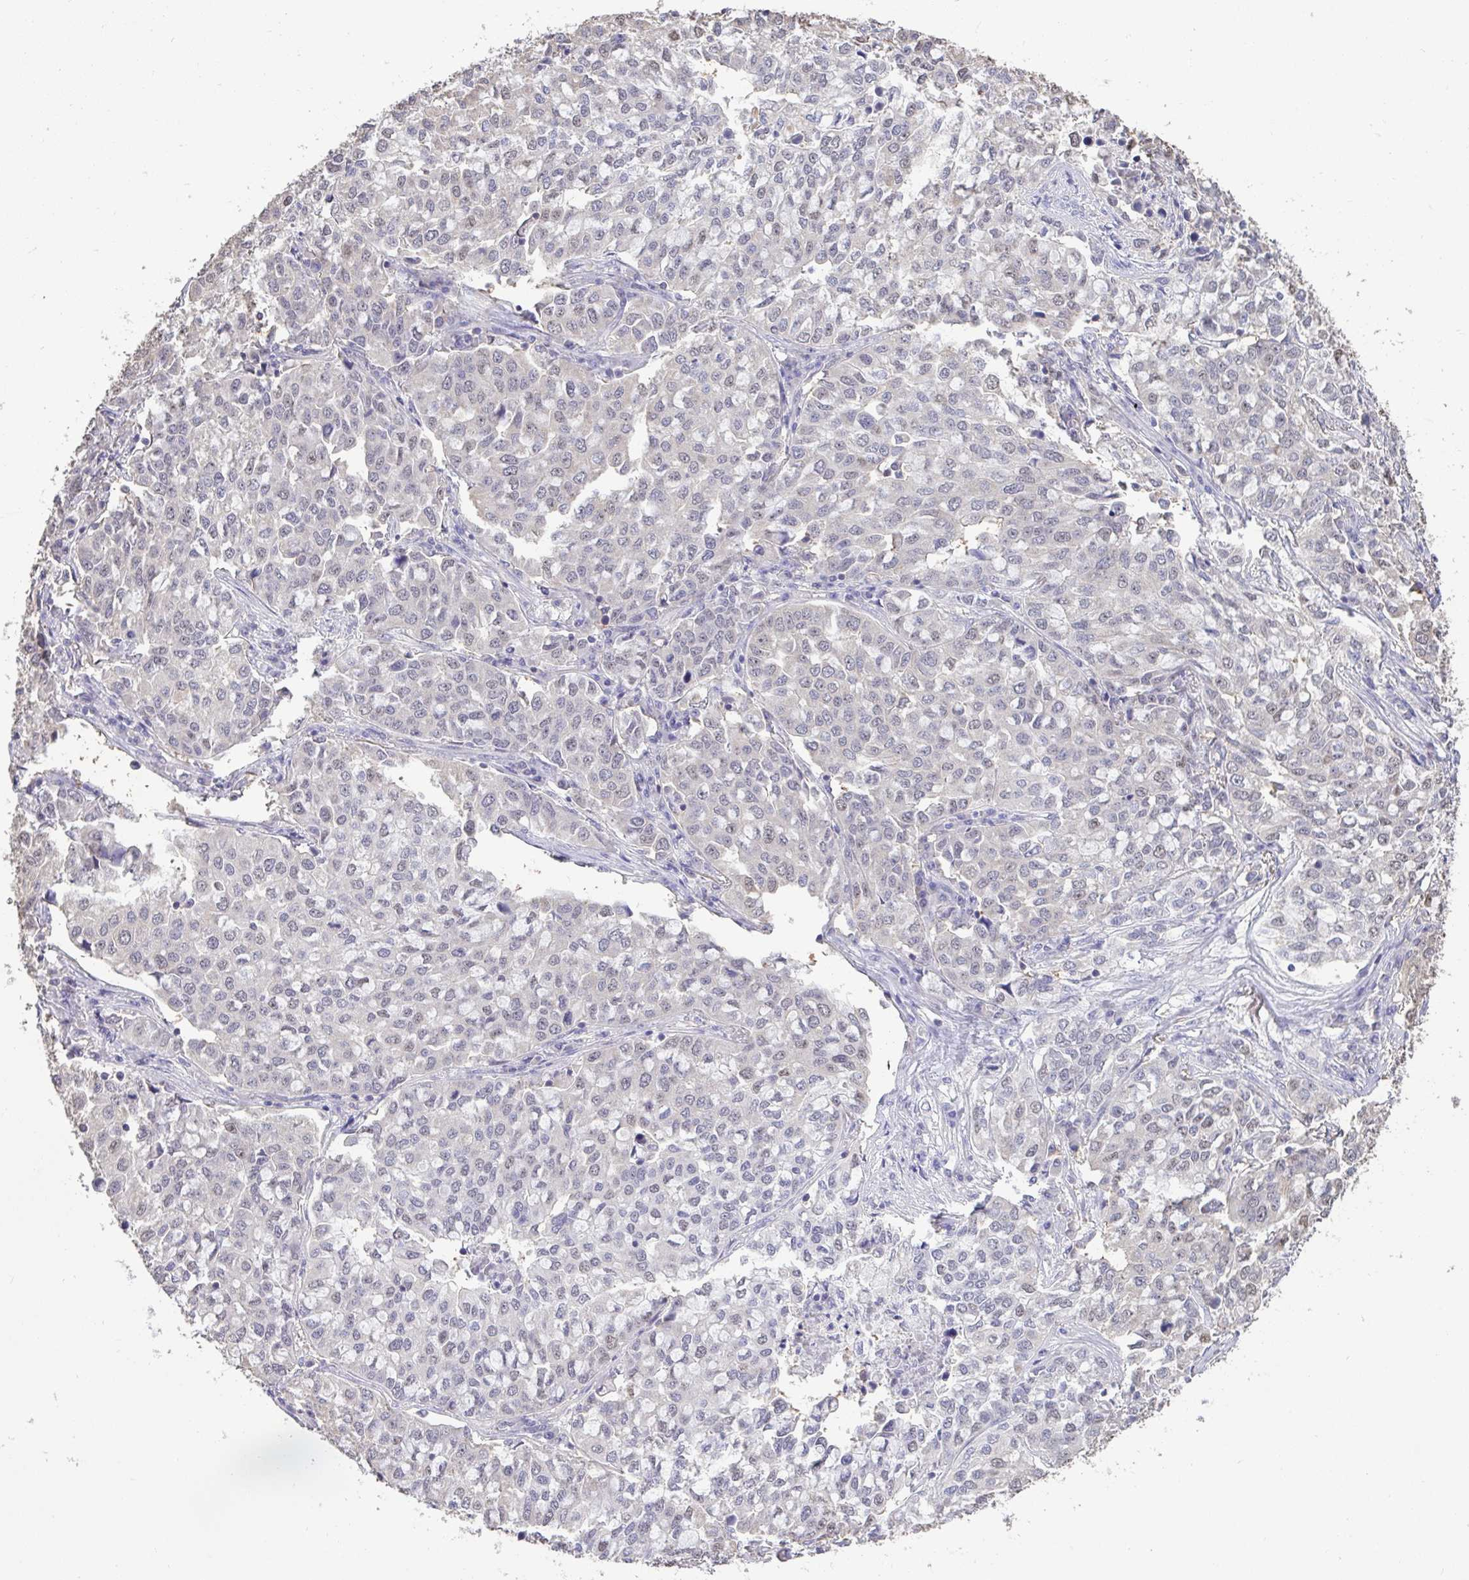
{"staining": {"intensity": "weak", "quantity": "<25%", "location": "nuclear"}, "tissue": "lung cancer", "cell_type": "Tumor cells", "image_type": "cancer", "snomed": [{"axis": "morphology", "description": "Adenocarcinoma, NOS"}, {"axis": "morphology", "description": "Adenocarcinoma, metastatic, NOS"}, {"axis": "topography", "description": "Lymph node"}, {"axis": "topography", "description": "Lung"}], "caption": "This is an immunohistochemistry (IHC) micrograph of lung cancer. There is no positivity in tumor cells.", "gene": "SENP3", "patient": {"sex": "female", "age": 65}}